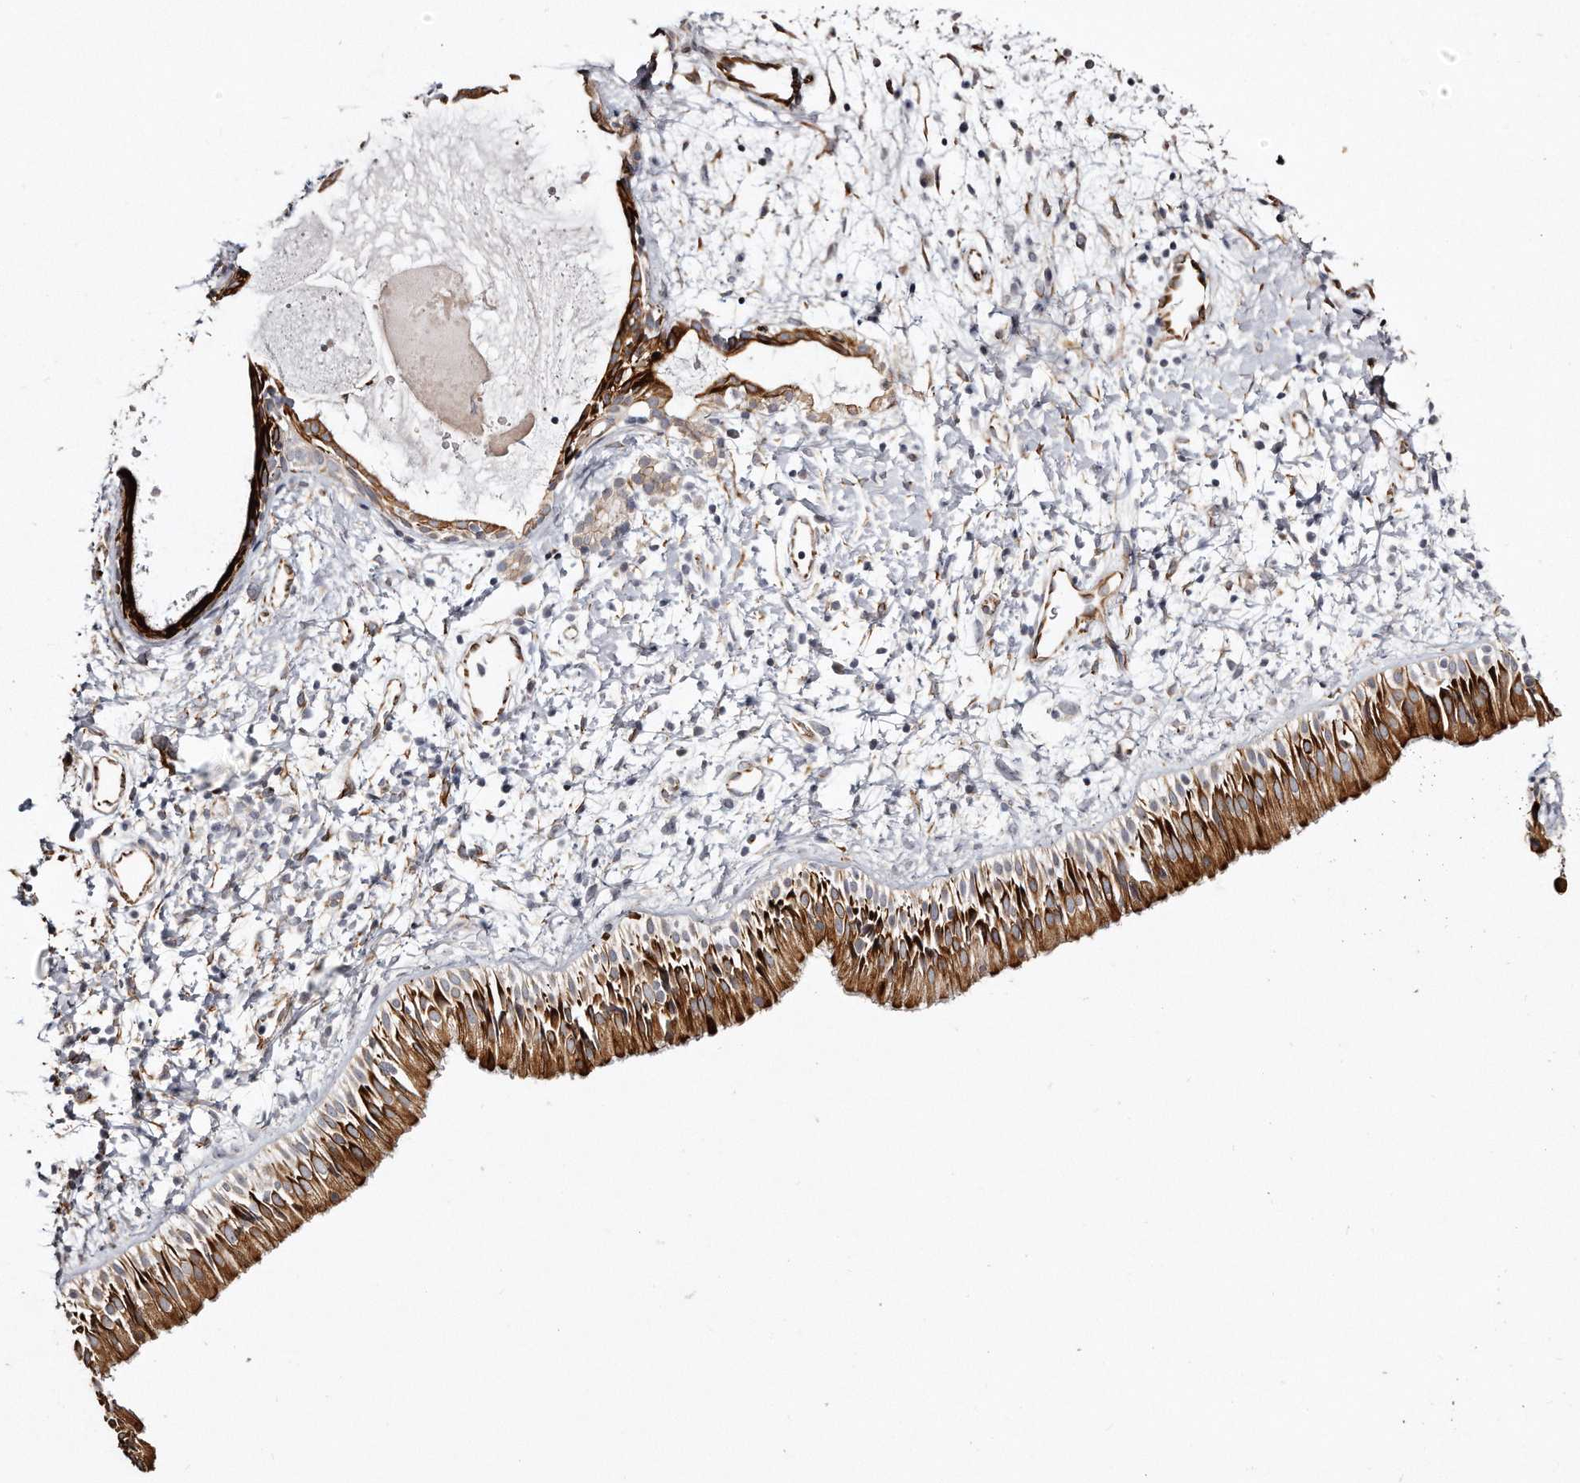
{"staining": {"intensity": "strong", "quantity": ">75%", "location": "cytoplasmic/membranous"}, "tissue": "nasopharynx", "cell_type": "Respiratory epithelial cells", "image_type": "normal", "snomed": [{"axis": "morphology", "description": "Normal tissue, NOS"}, {"axis": "topography", "description": "Nasopharynx"}], "caption": "Immunohistochemistry staining of normal nasopharynx, which displays high levels of strong cytoplasmic/membranous staining in about >75% of respiratory epithelial cells indicating strong cytoplasmic/membranous protein expression. The staining was performed using DAB (brown) for protein detection and nuclei were counterstained in hematoxylin (blue).", "gene": "ZYG11A", "patient": {"sex": "male", "age": 22}}